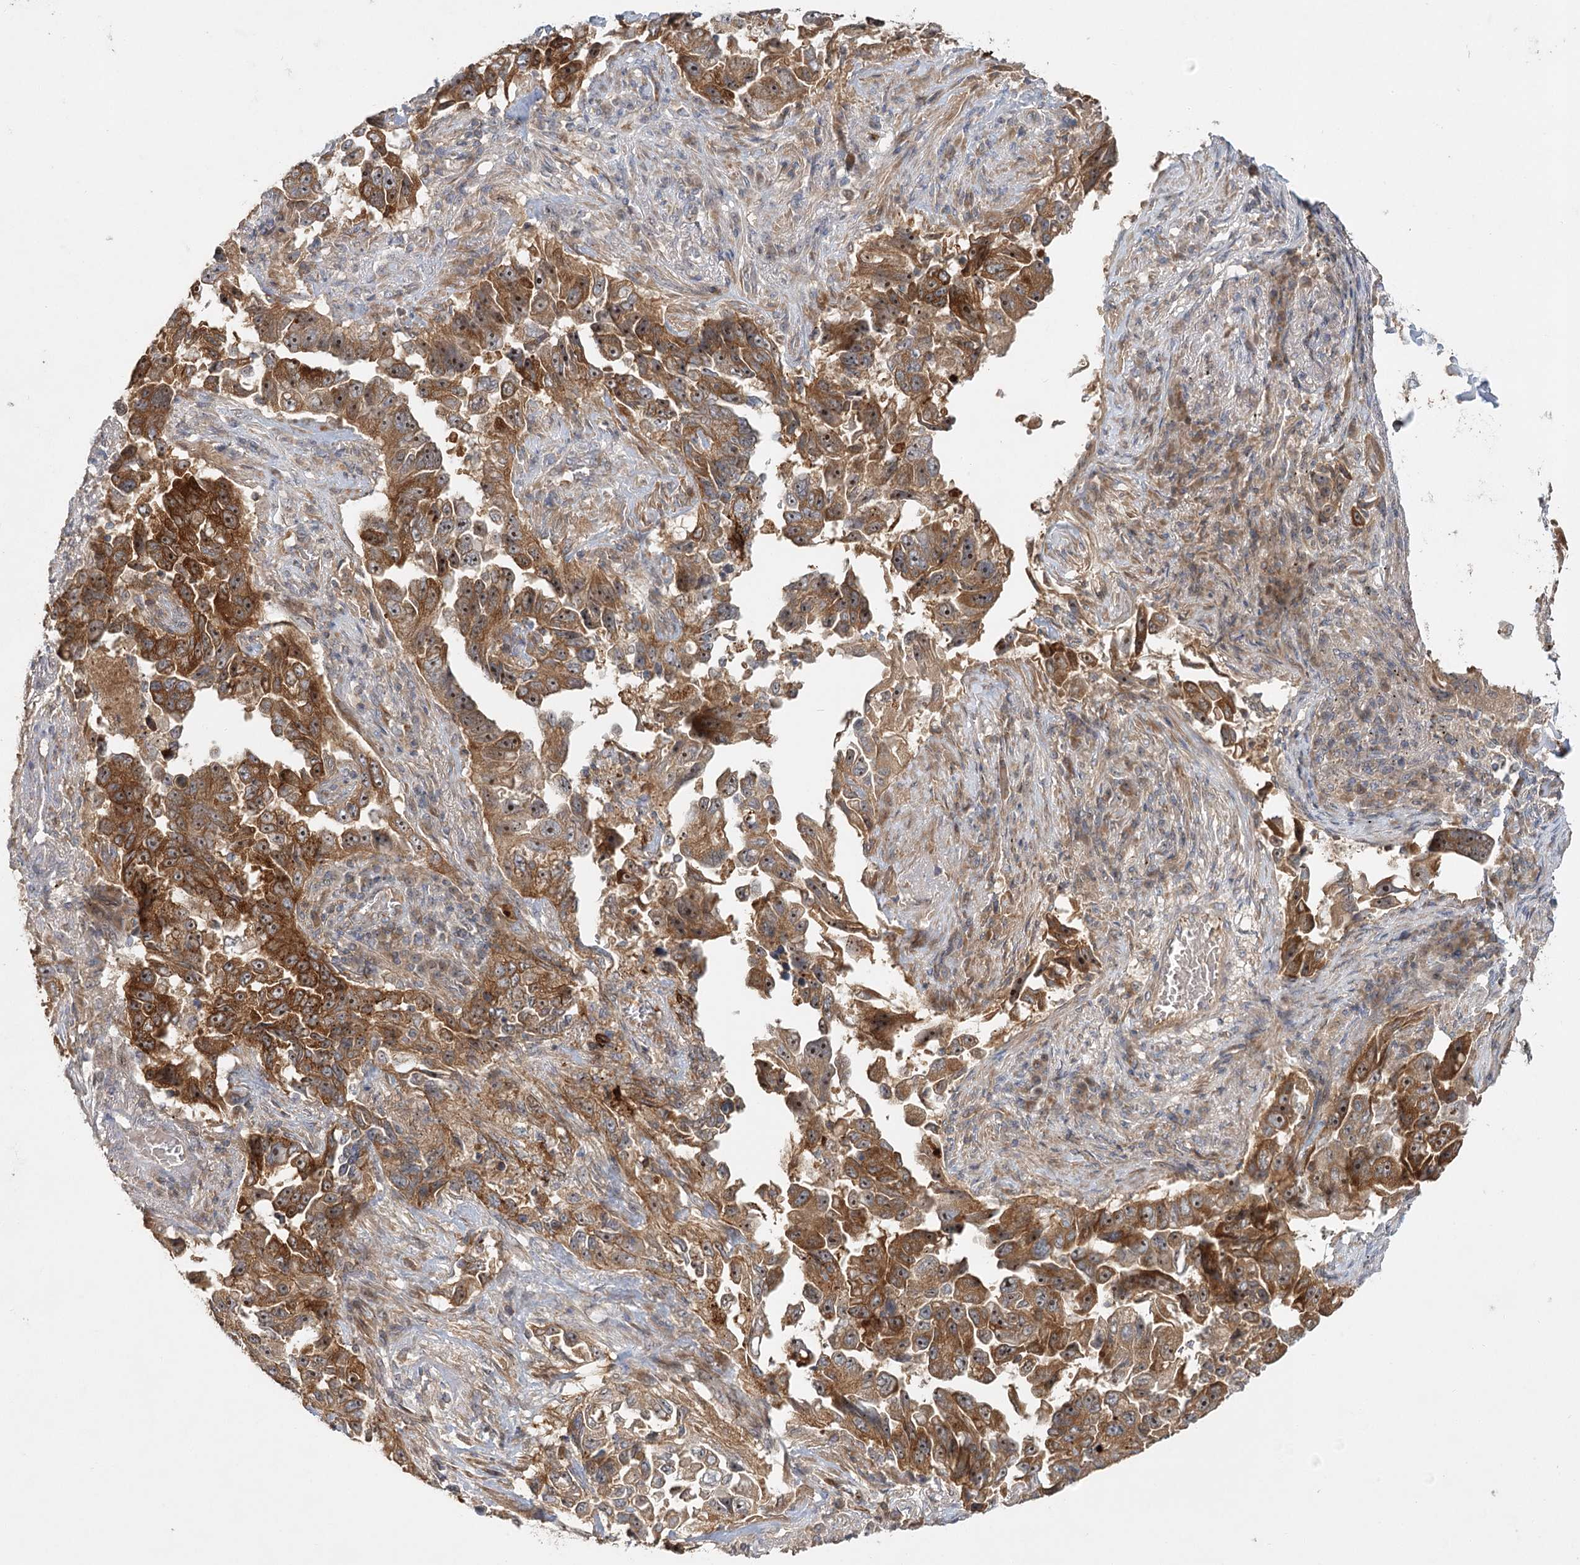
{"staining": {"intensity": "moderate", "quantity": ">75%", "location": "cytoplasmic/membranous,nuclear"}, "tissue": "lung cancer", "cell_type": "Tumor cells", "image_type": "cancer", "snomed": [{"axis": "morphology", "description": "Adenocarcinoma, NOS"}, {"axis": "topography", "description": "Lung"}], "caption": "Immunohistochemistry (IHC) micrograph of human adenocarcinoma (lung) stained for a protein (brown), which shows medium levels of moderate cytoplasmic/membranous and nuclear positivity in approximately >75% of tumor cells.", "gene": "RAPGEF6", "patient": {"sex": "female", "age": 51}}